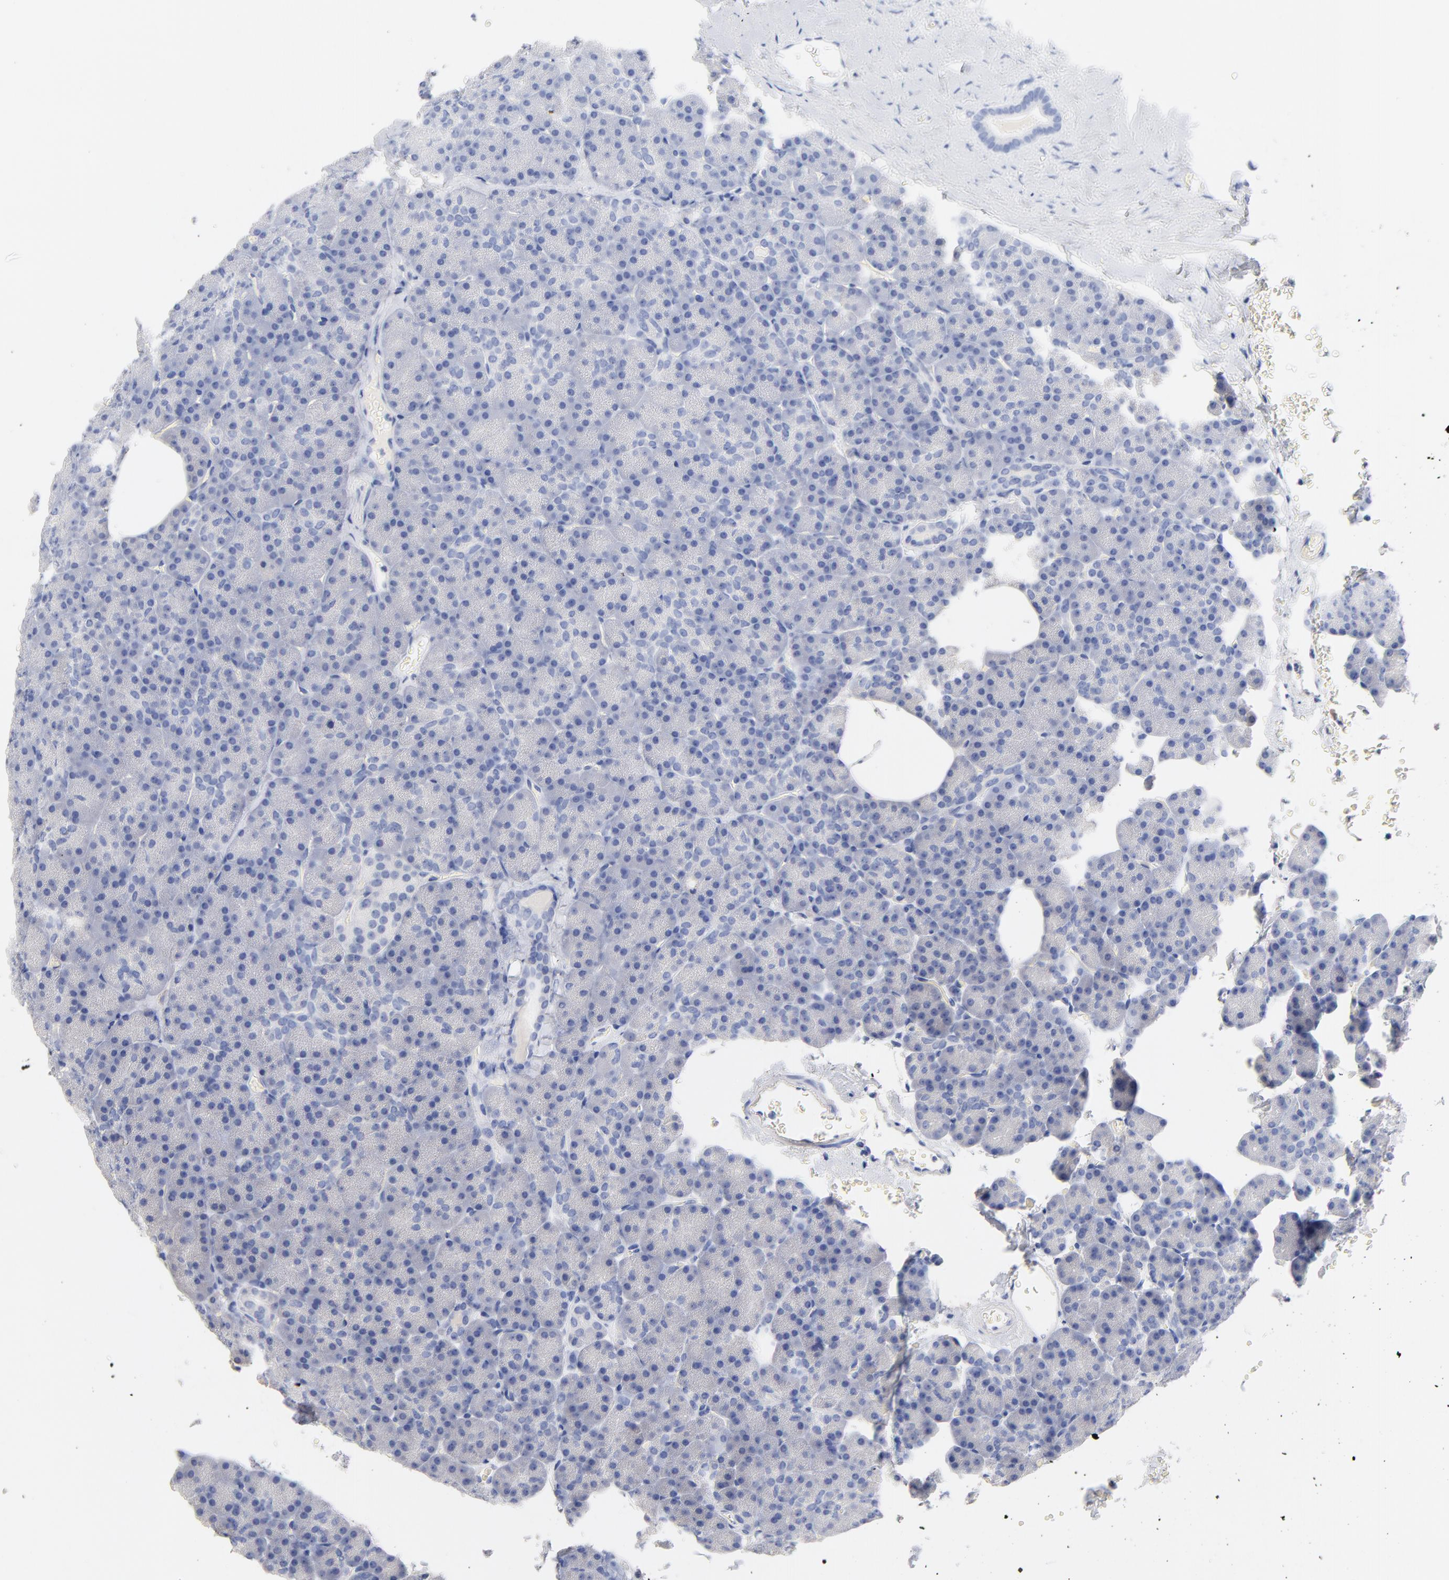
{"staining": {"intensity": "negative", "quantity": "none", "location": "none"}, "tissue": "pancreas", "cell_type": "Exocrine glandular cells", "image_type": "normal", "snomed": [{"axis": "morphology", "description": "Normal tissue, NOS"}, {"axis": "topography", "description": "Pancreas"}], "caption": "The photomicrograph reveals no significant staining in exocrine glandular cells of pancreas.", "gene": "CPS1", "patient": {"sex": "female", "age": 35}}